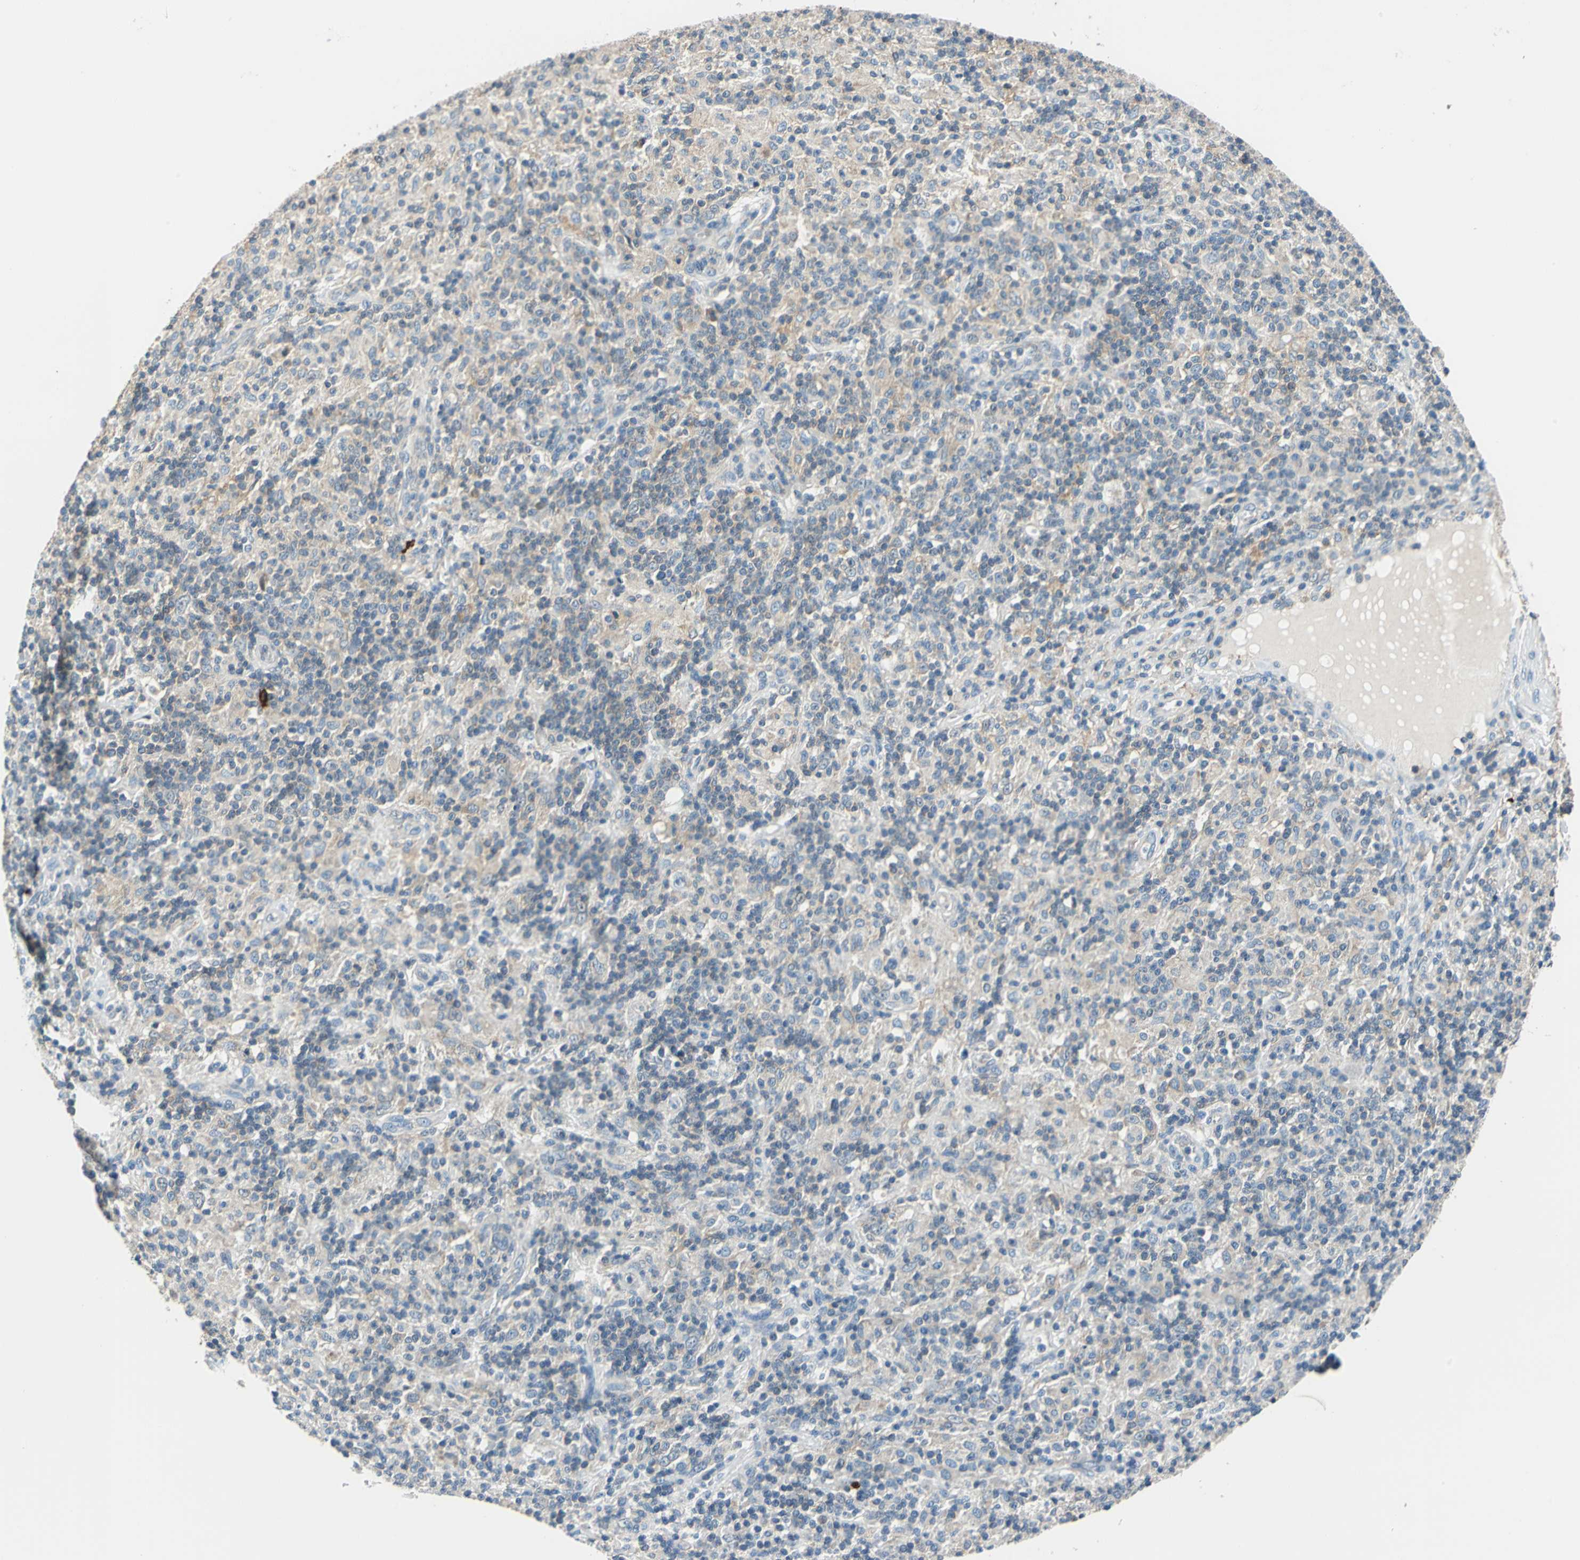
{"staining": {"intensity": "weak", "quantity": "25%-75%", "location": "cytoplasmic/membranous"}, "tissue": "lymphoma", "cell_type": "Tumor cells", "image_type": "cancer", "snomed": [{"axis": "morphology", "description": "Hodgkin's disease, NOS"}, {"axis": "topography", "description": "Lymph node"}], "caption": "Protein analysis of Hodgkin's disease tissue demonstrates weak cytoplasmic/membranous staining in about 25%-75% of tumor cells. Ihc stains the protein in brown and the nuclei are stained blue.", "gene": "CPA3", "patient": {"sex": "male", "age": 70}}